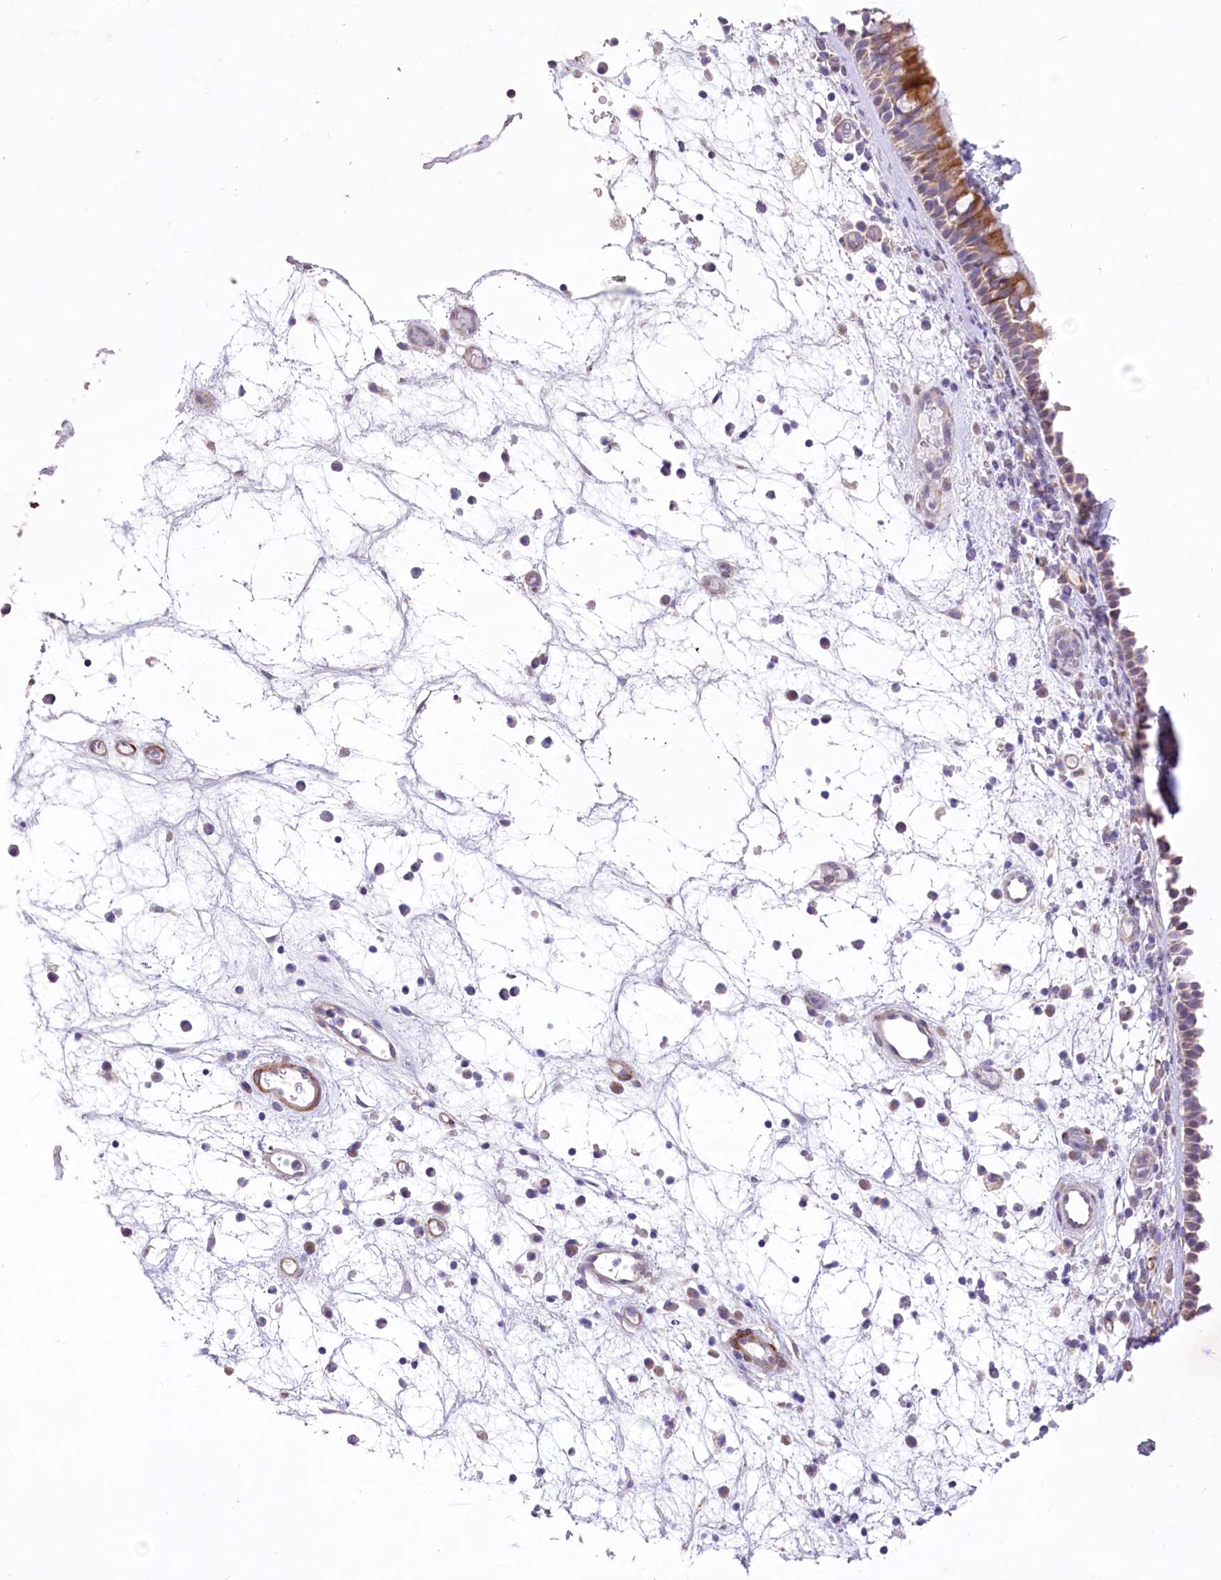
{"staining": {"intensity": "moderate", "quantity": "25%-75%", "location": "cytoplasmic/membranous"}, "tissue": "nasopharynx", "cell_type": "Respiratory epithelial cells", "image_type": "normal", "snomed": [{"axis": "morphology", "description": "Normal tissue, NOS"}, {"axis": "morphology", "description": "Inflammation, NOS"}, {"axis": "morphology", "description": "Malignant melanoma, Metastatic site"}, {"axis": "topography", "description": "Nasopharynx"}], "caption": "This is a histology image of IHC staining of benign nasopharynx, which shows moderate positivity in the cytoplasmic/membranous of respiratory epithelial cells.", "gene": "ANGPTL3", "patient": {"sex": "male", "age": 70}}